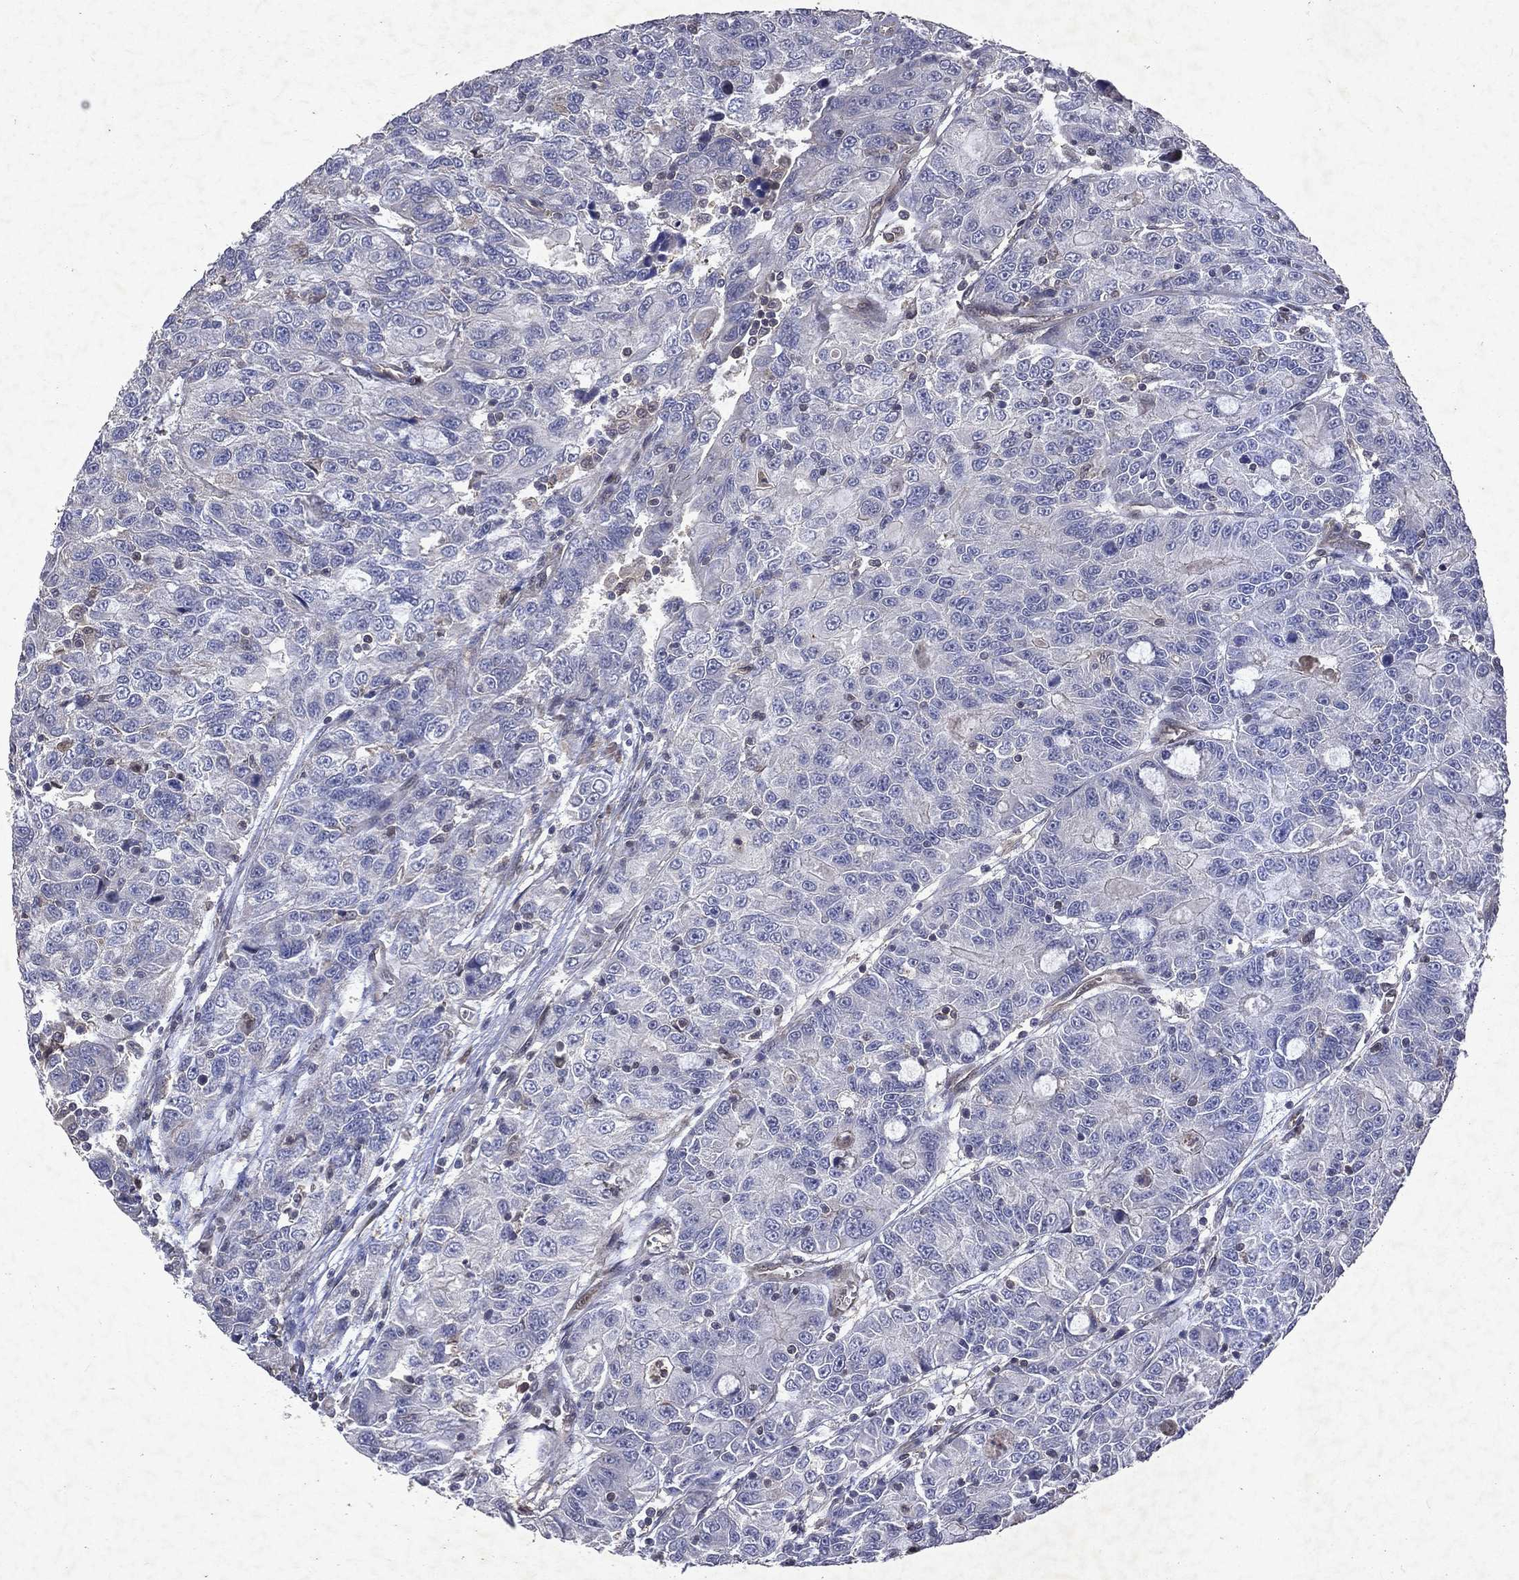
{"staining": {"intensity": "negative", "quantity": "none", "location": "none"}, "tissue": "urothelial cancer", "cell_type": "Tumor cells", "image_type": "cancer", "snomed": [{"axis": "morphology", "description": "Urothelial carcinoma, NOS"}, {"axis": "morphology", "description": "Urothelial carcinoma, High grade"}, {"axis": "topography", "description": "Urinary bladder"}], "caption": "The histopathology image shows no significant expression in tumor cells of urothelial cancer.", "gene": "MTAP", "patient": {"sex": "female", "age": 73}}